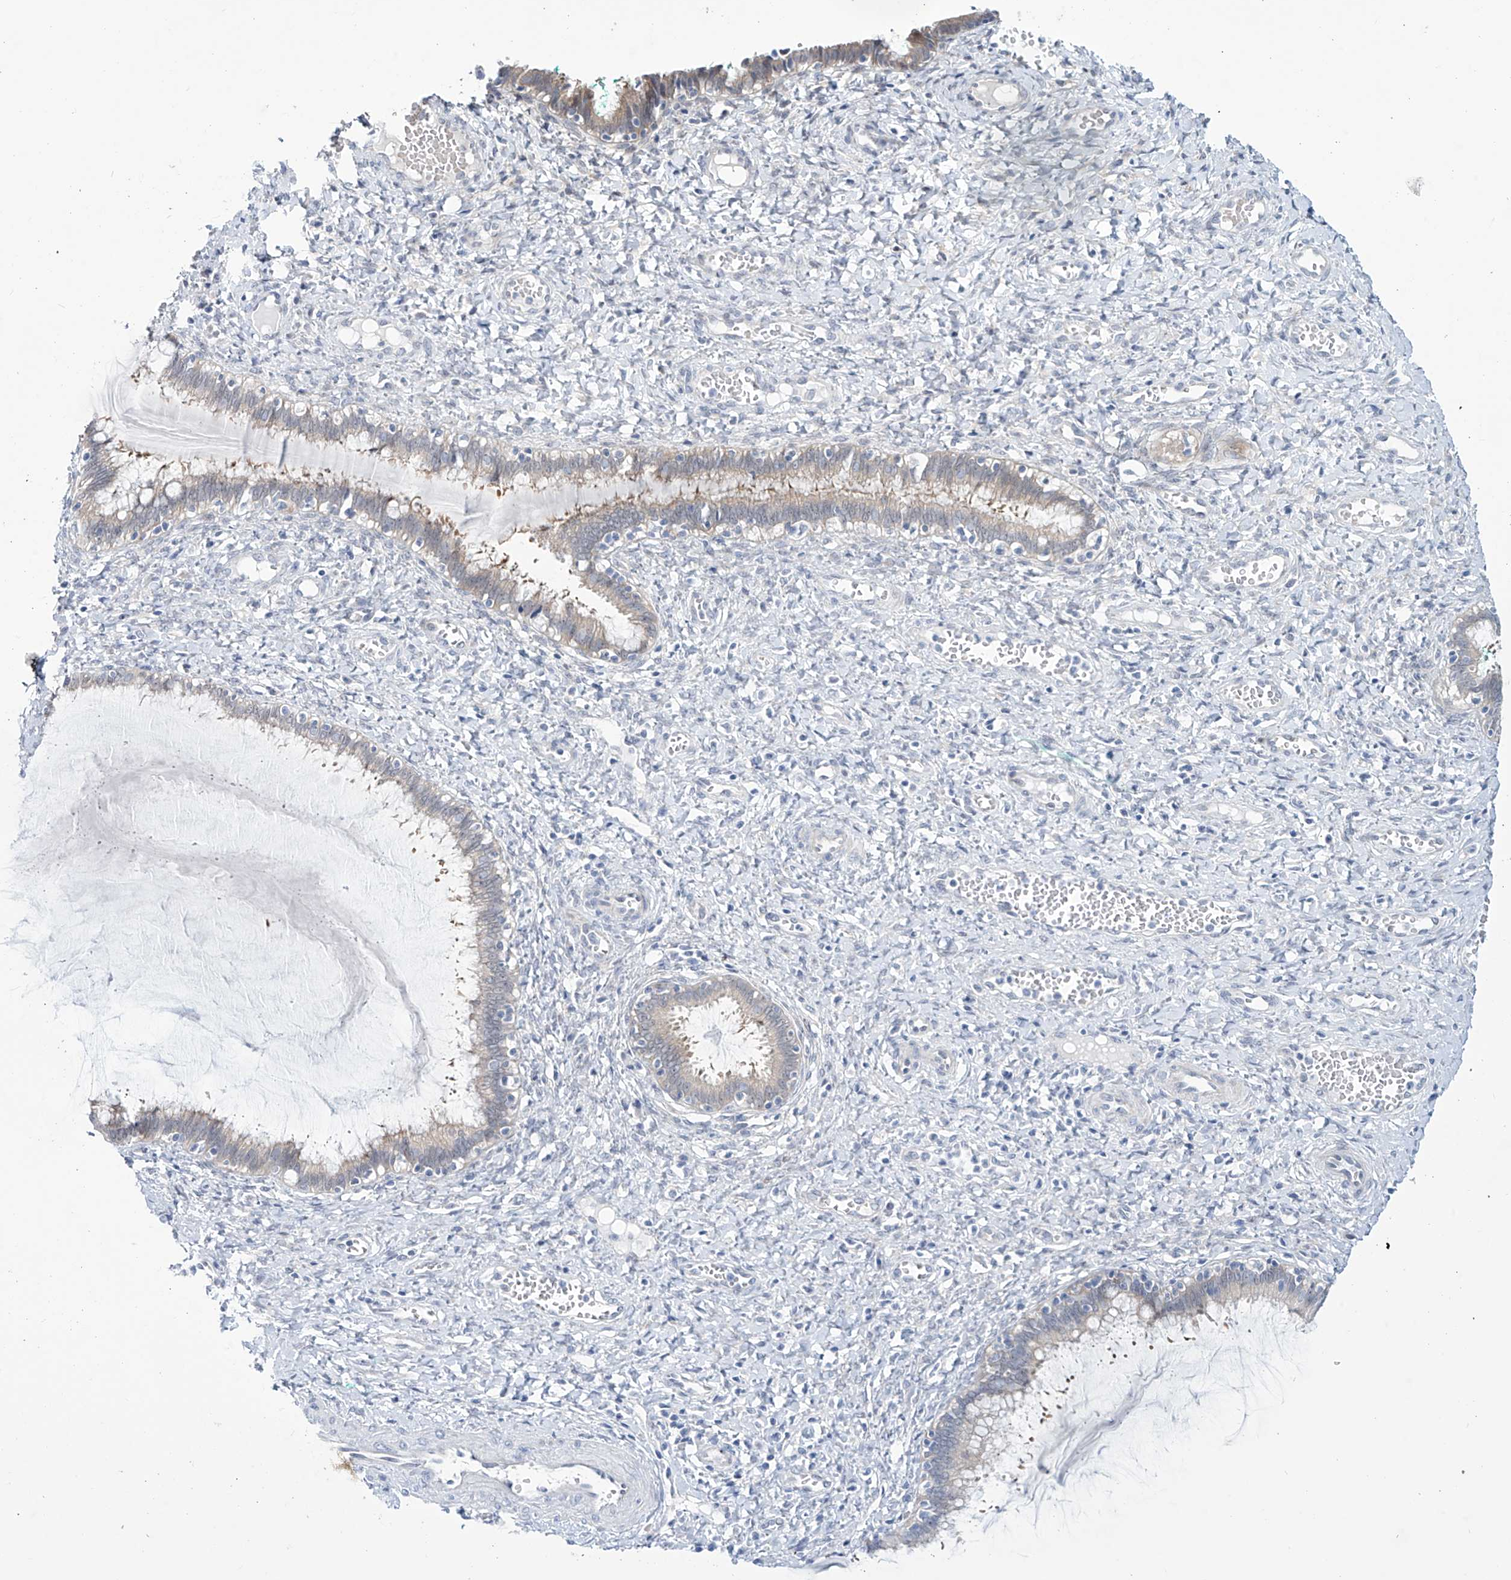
{"staining": {"intensity": "weak", "quantity": "<25%", "location": "cytoplasmic/membranous"}, "tissue": "cervix", "cell_type": "Glandular cells", "image_type": "normal", "snomed": [{"axis": "morphology", "description": "Normal tissue, NOS"}, {"axis": "morphology", "description": "Adenocarcinoma, NOS"}, {"axis": "topography", "description": "Cervix"}], "caption": "A photomicrograph of cervix stained for a protein exhibits no brown staining in glandular cells.", "gene": "TRIM60", "patient": {"sex": "female", "age": 29}}